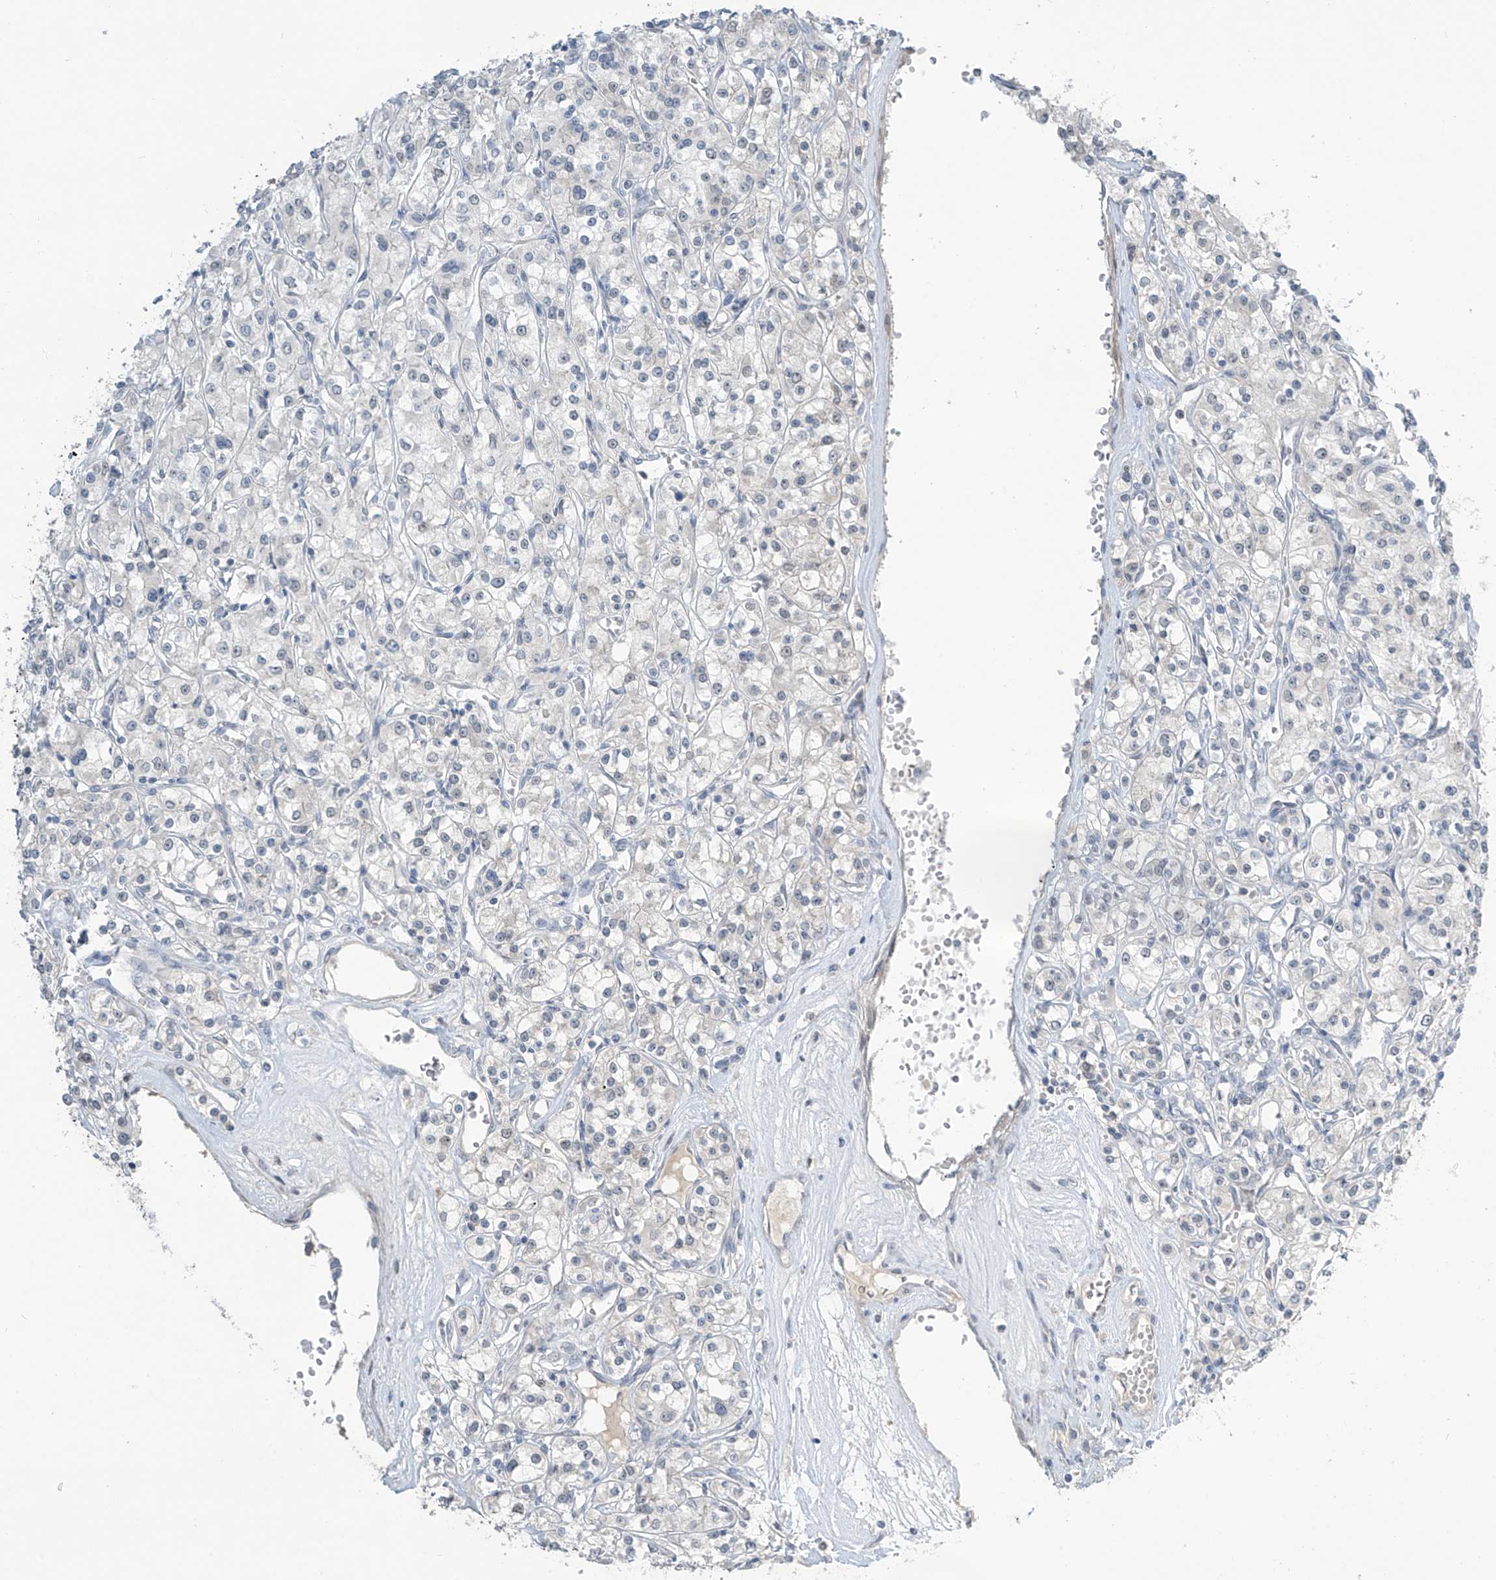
{"staining": {"intensity": "negative", "quantity": "none", "location": "none"}, "tissue": "renal cancer", "cell_type": "Tumor cells", "image_type": "cancer", "snomed": [{"axis": "morphology", "description": "Adenocarcinoma, NOS"}, {"axis": "topography", "description": "Kidney"}], "caption": "High magnification brightfield microscopy of renal cancer stained with DAB (brown) and counterstained with hematoxylin (blue): tumor cells show no significant positivity.", "gene": "METAP1D", "patient": {"sex": "female", "age": 59}}